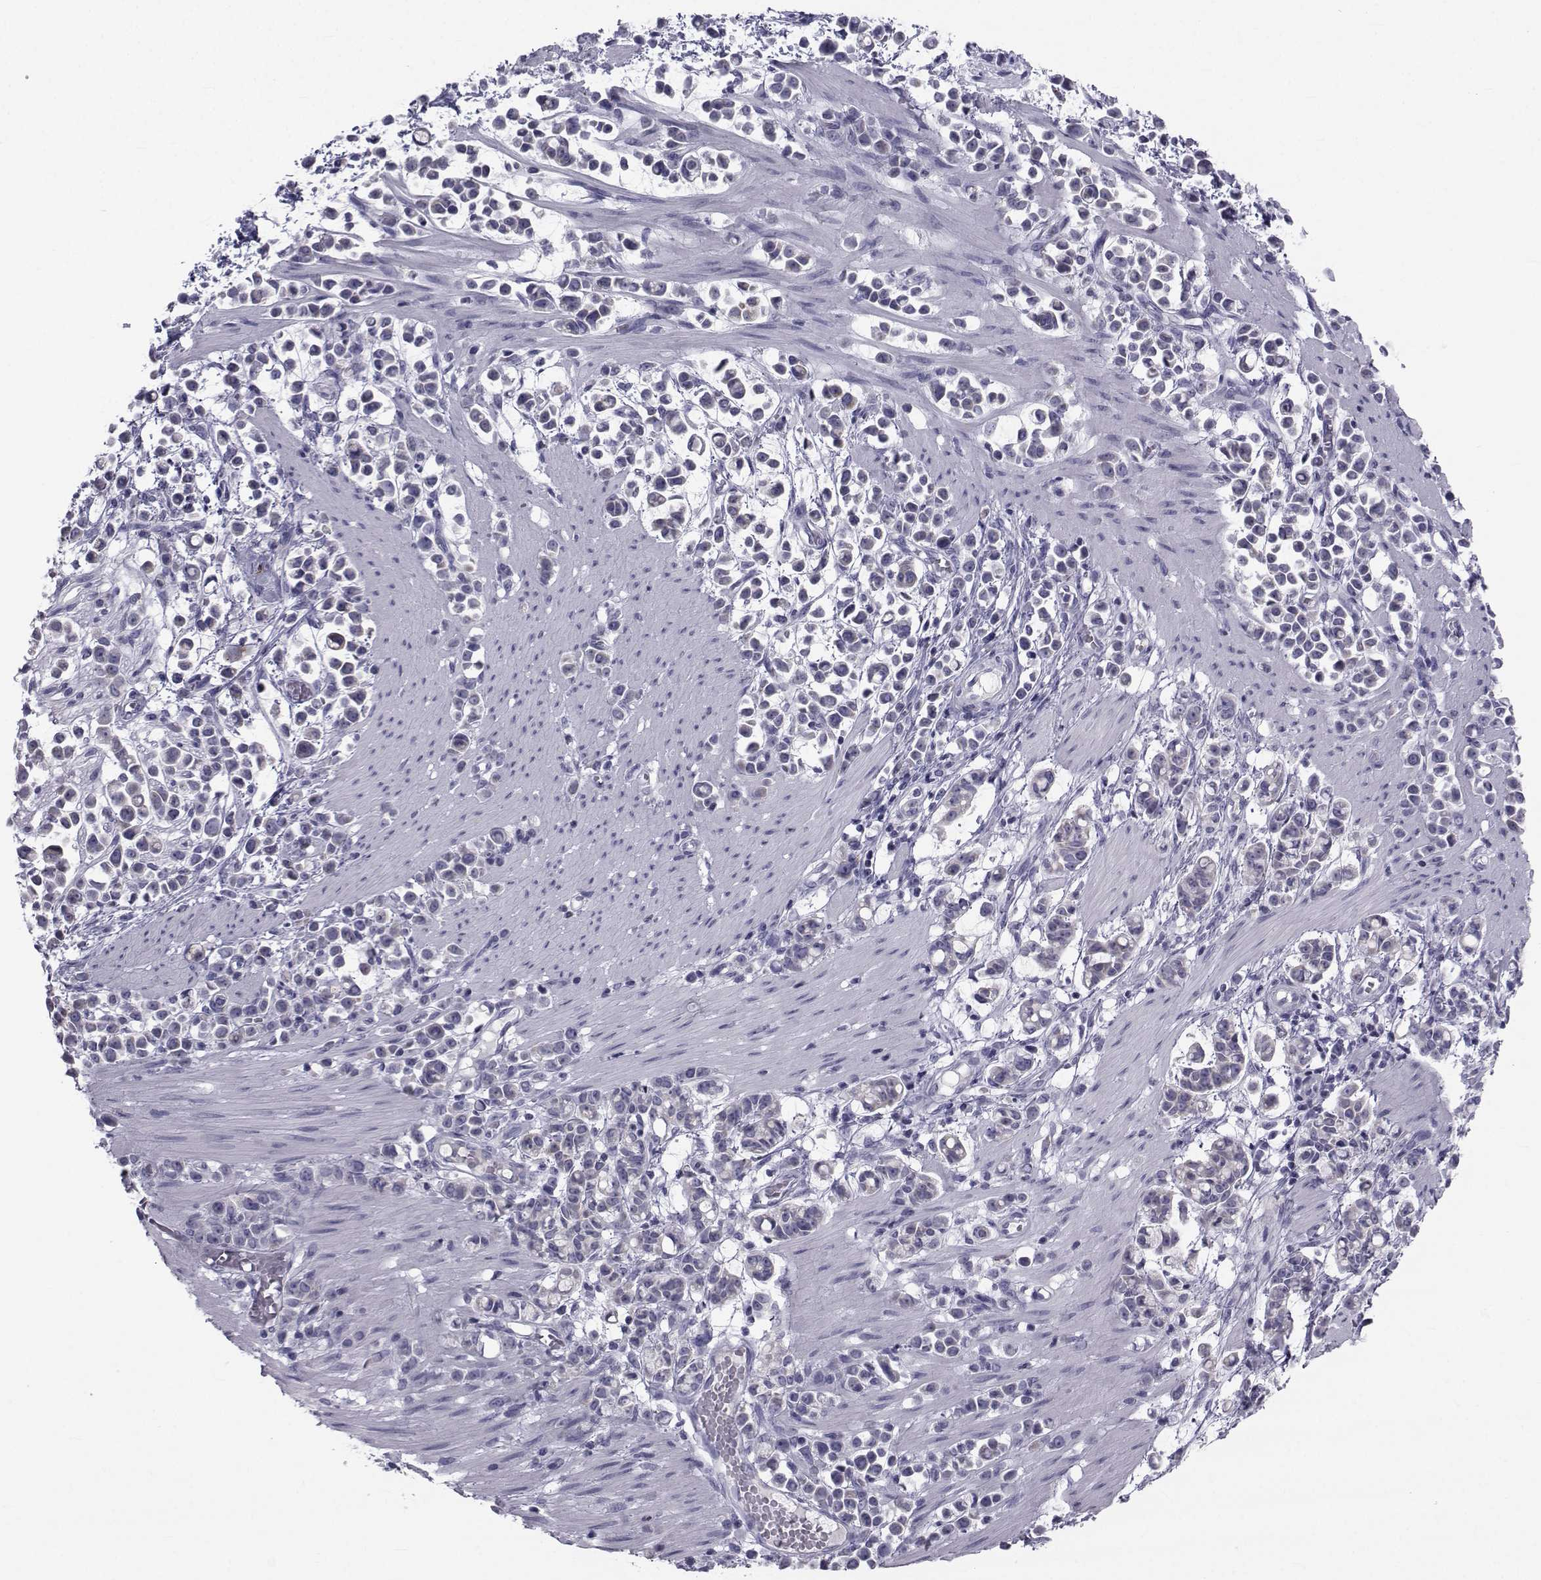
{"staining": {"intensity": "negative", "quantity": "none", "location": "none"}, "tissue": "stomach cancer", "cell_type": "Tumor cells", "image_type": "cancer", "snomed": [{"axis": "morphology", "description": "Adenocarcinoma, NOS"}, {"axis": "topography", "description": "Stomach"}], "caption": "This is an IHC histopathology image of human adenocarcinoma (stomach). There is no staining in tumor cells.", "gene": "FDXR", "patient": {"sex": "male", "age": 82}}